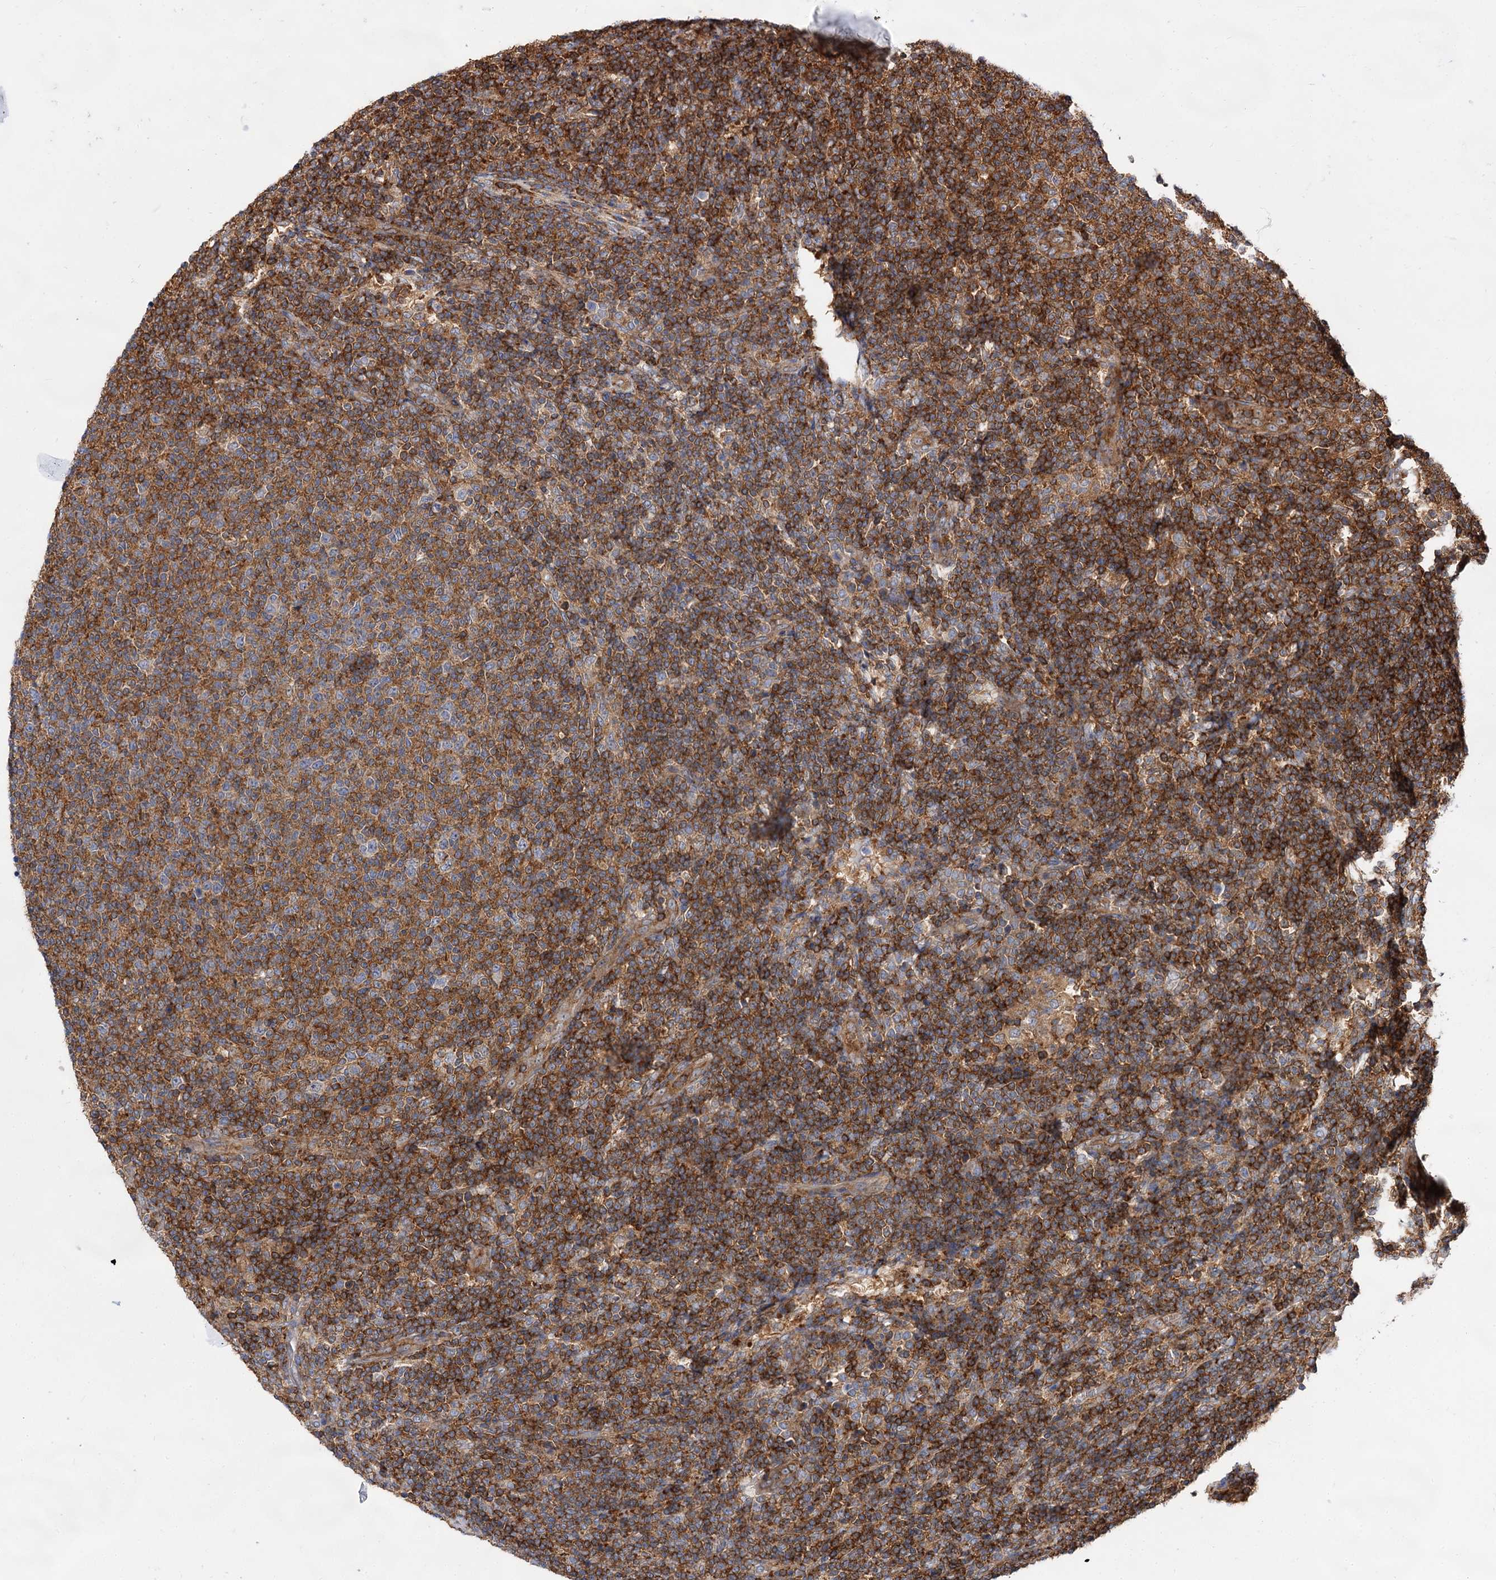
{"staining": {"intensity": "strong", "quantity": "25%-75%", "location": "cytoplasmic/membranous"}, "tissue": "lymphoma", "cell_type": "Tumor cells", "image_type": "cancer", "snomed": [{"axis": "morphology", "description": "Malignant lymphoma, non-Hodgkin's type, Low grade"}, {"axis": "topography", "description": "Lymph node"}], "caption": "A photomicrograph of lymphoma stained for a protein shows strong cytoplasmic/membranous brown staining in tumor cells.", "gene": "PACS1", "patient": {"sex": "male", "age": 66}}